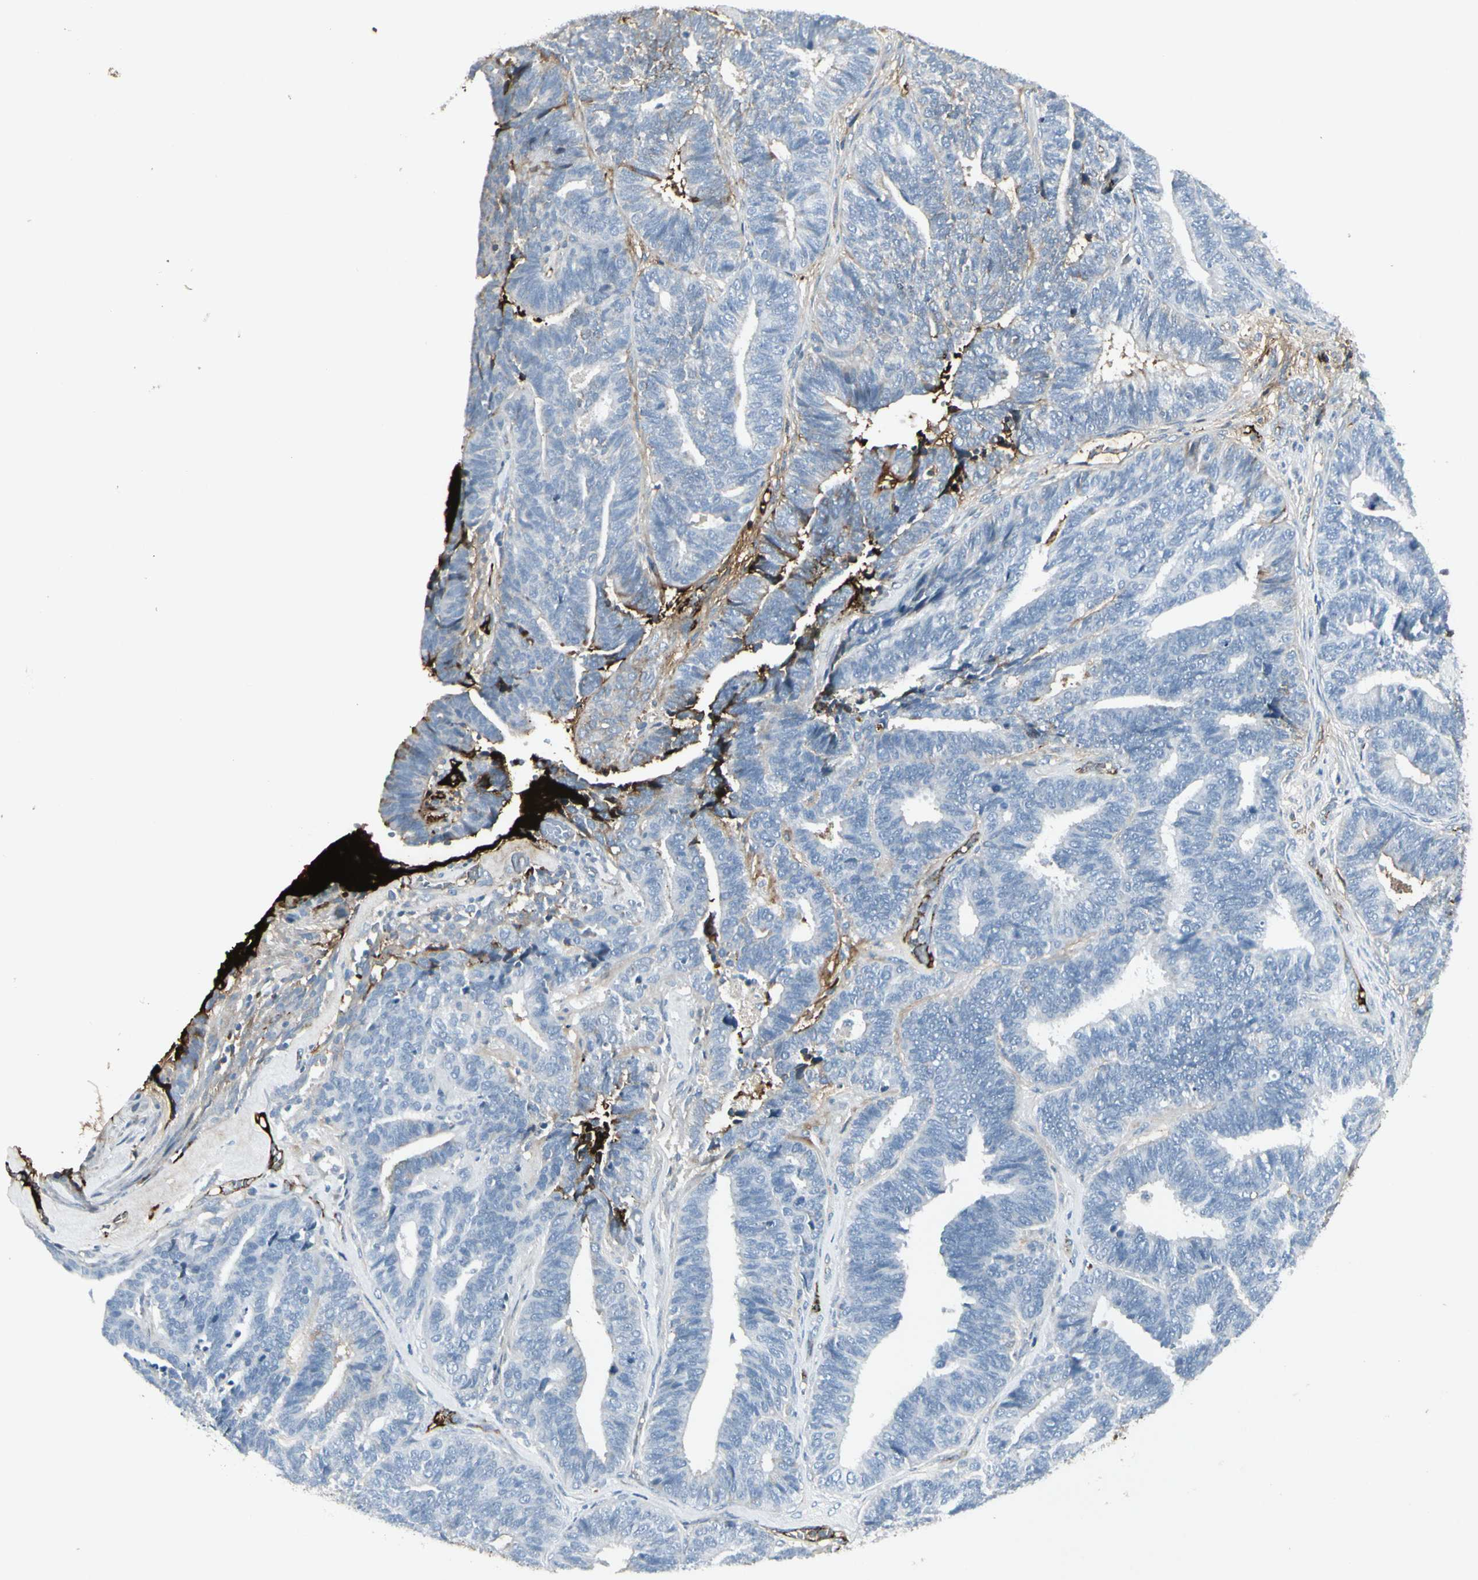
{"staining": {"intensity": "negative", "quantity": "none", "location": "none"}, "tissue": "endometrial cancer", "cell_type": "Tumor cells", "image_type": "cancer", "snomed": [{"axis": "morphology", "description": "Adenocarcinoma, NOS"}, {"axis": "topography", "description": "Endometrium"}], "caption": "DAB (3,3'-diaminobenzidine) immunohistochemical staining of human endometrial cancer (adenocarcinoma) shows no significant positivity in tumor cells.", "gene": "IGHM", "patient": {"sex": "female", "age": 70}}